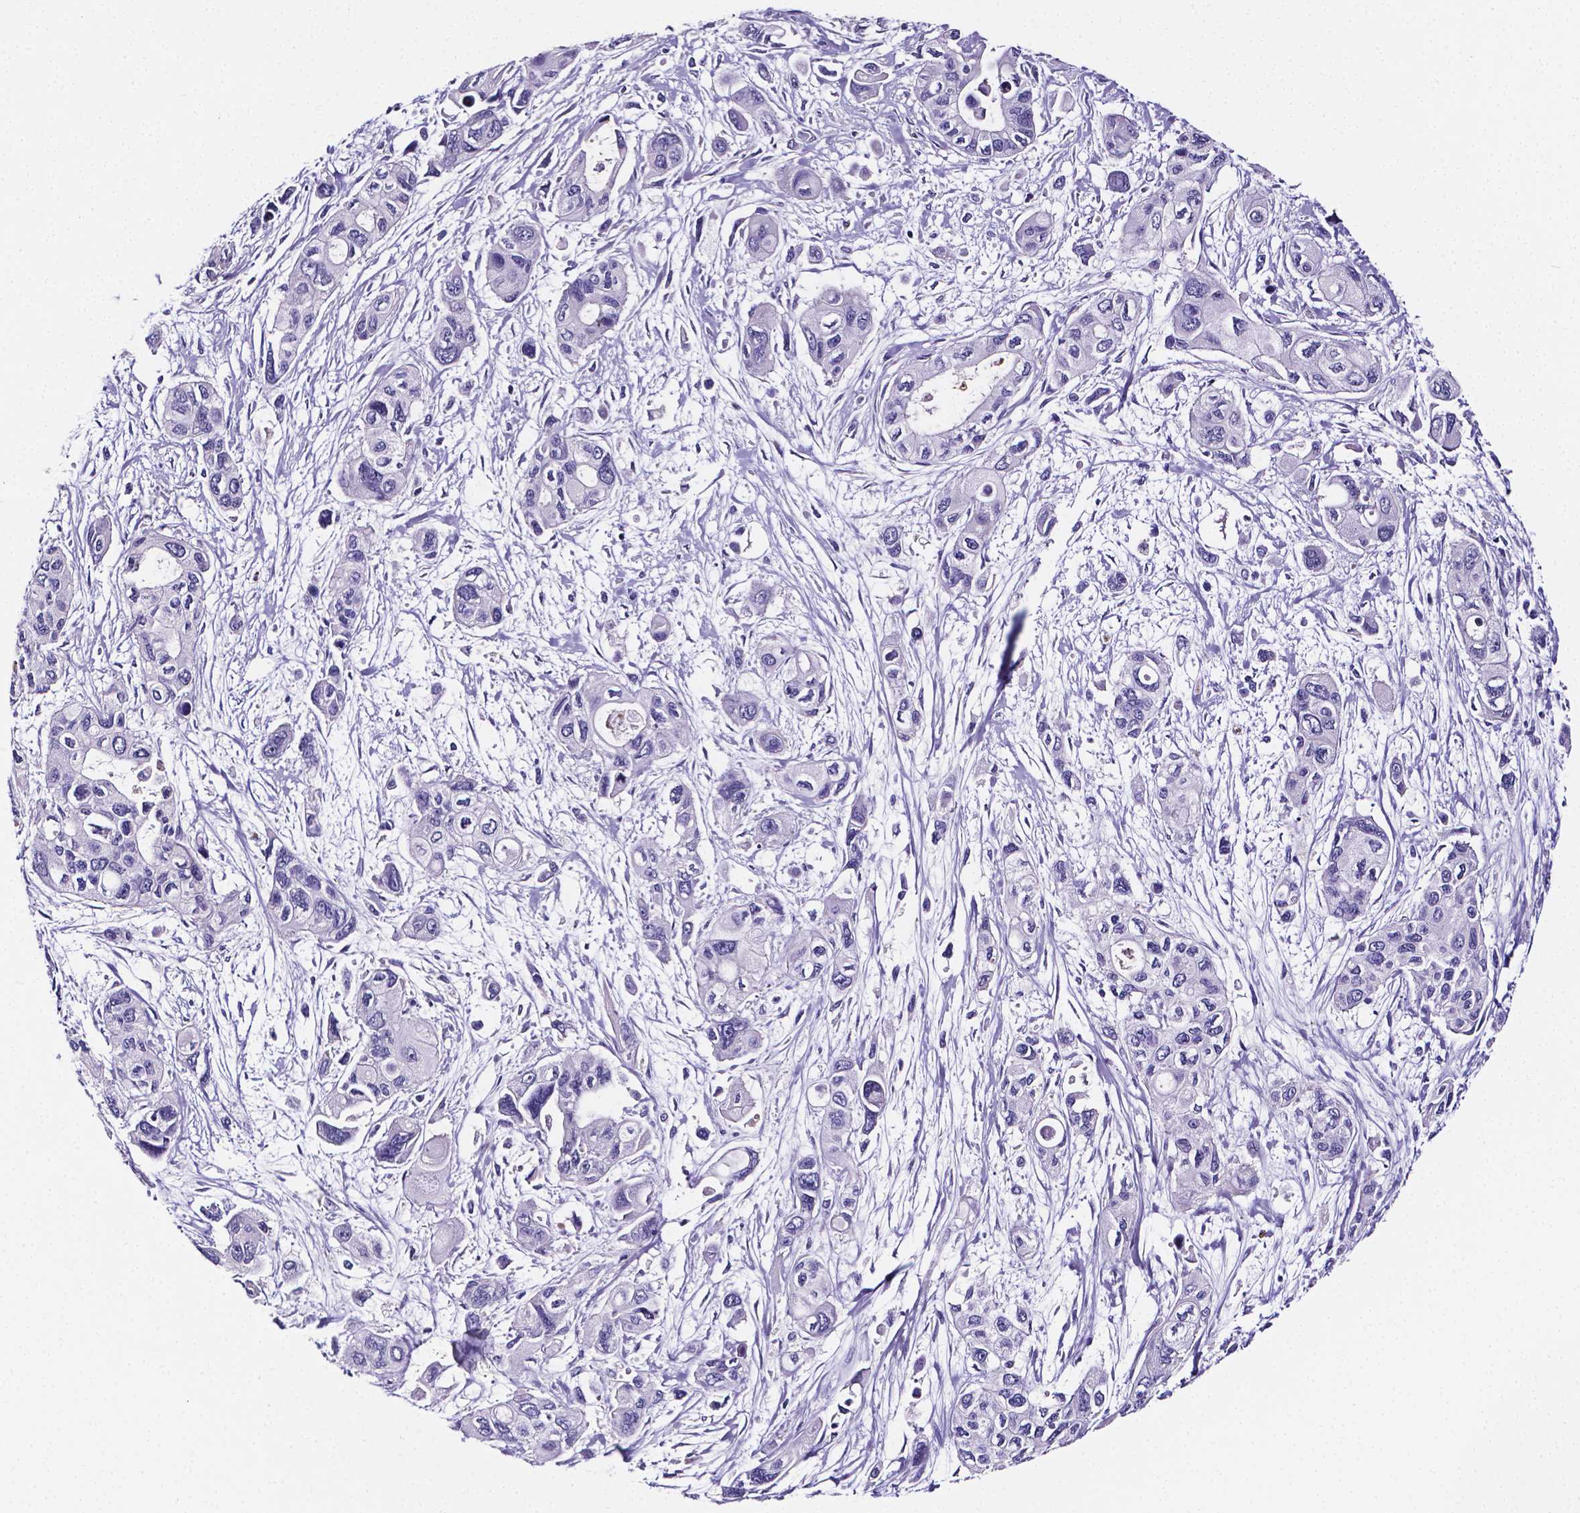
{"staining": {"intensity": "negative", "quantity": "none", "location": "none"}, "tissue": "pancreatic cancer", "cell_type": "Tumor cells", "image_type": "cancer", "snomed": [{"axis": "morphology", "description": "Adenocarcinoma, NOS"}, {"axis": "topography", "description": "Pancreas"}], "caption": "Immunohistochemical staining of pancreatic adenocarcinoma reveals no significant positivity in tumor cells.", "gene": "NRGN", "patient": {"sex": "female", "age": 47}}